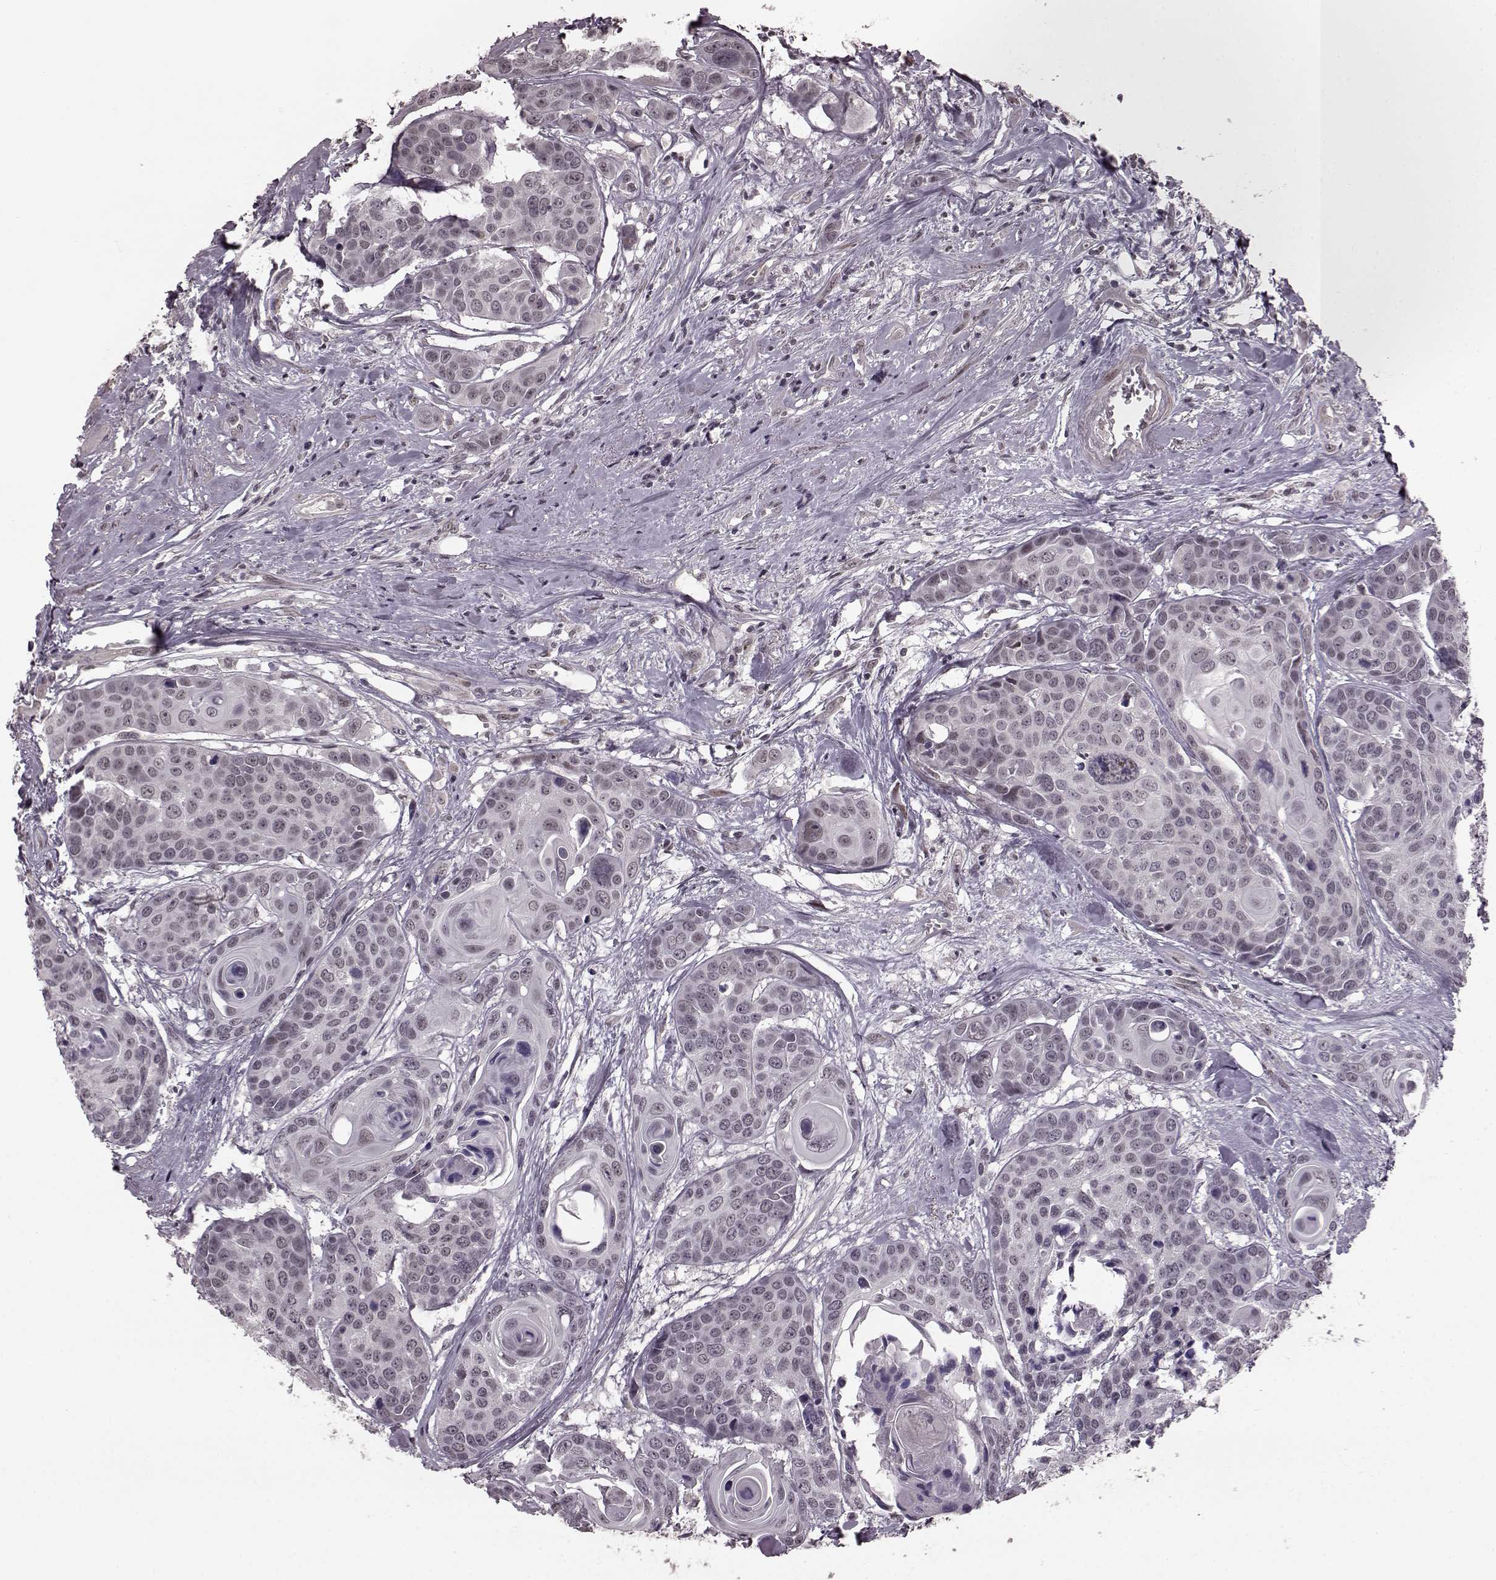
{"staining": {"intensity": "negative", "quantity": "none", "location": "none"}, "tissue": "head and neck cancer", "cell_type": "Tumor cells", "image_type": "cancer", "snomed": [{"axis": "morphology", "description": "Squamous cell carcinoma, NOS"}, {"axis": "topography", "description": "Oral tissue"}, {"axis": "topography", "description": "Head-Neck"}], "caption": "Tumor cells are negative for protein expression in human squamous cell carcinoma (head and neck).", "gene": "PLCB4", "patient": {"sex": "male", "age": 56}}